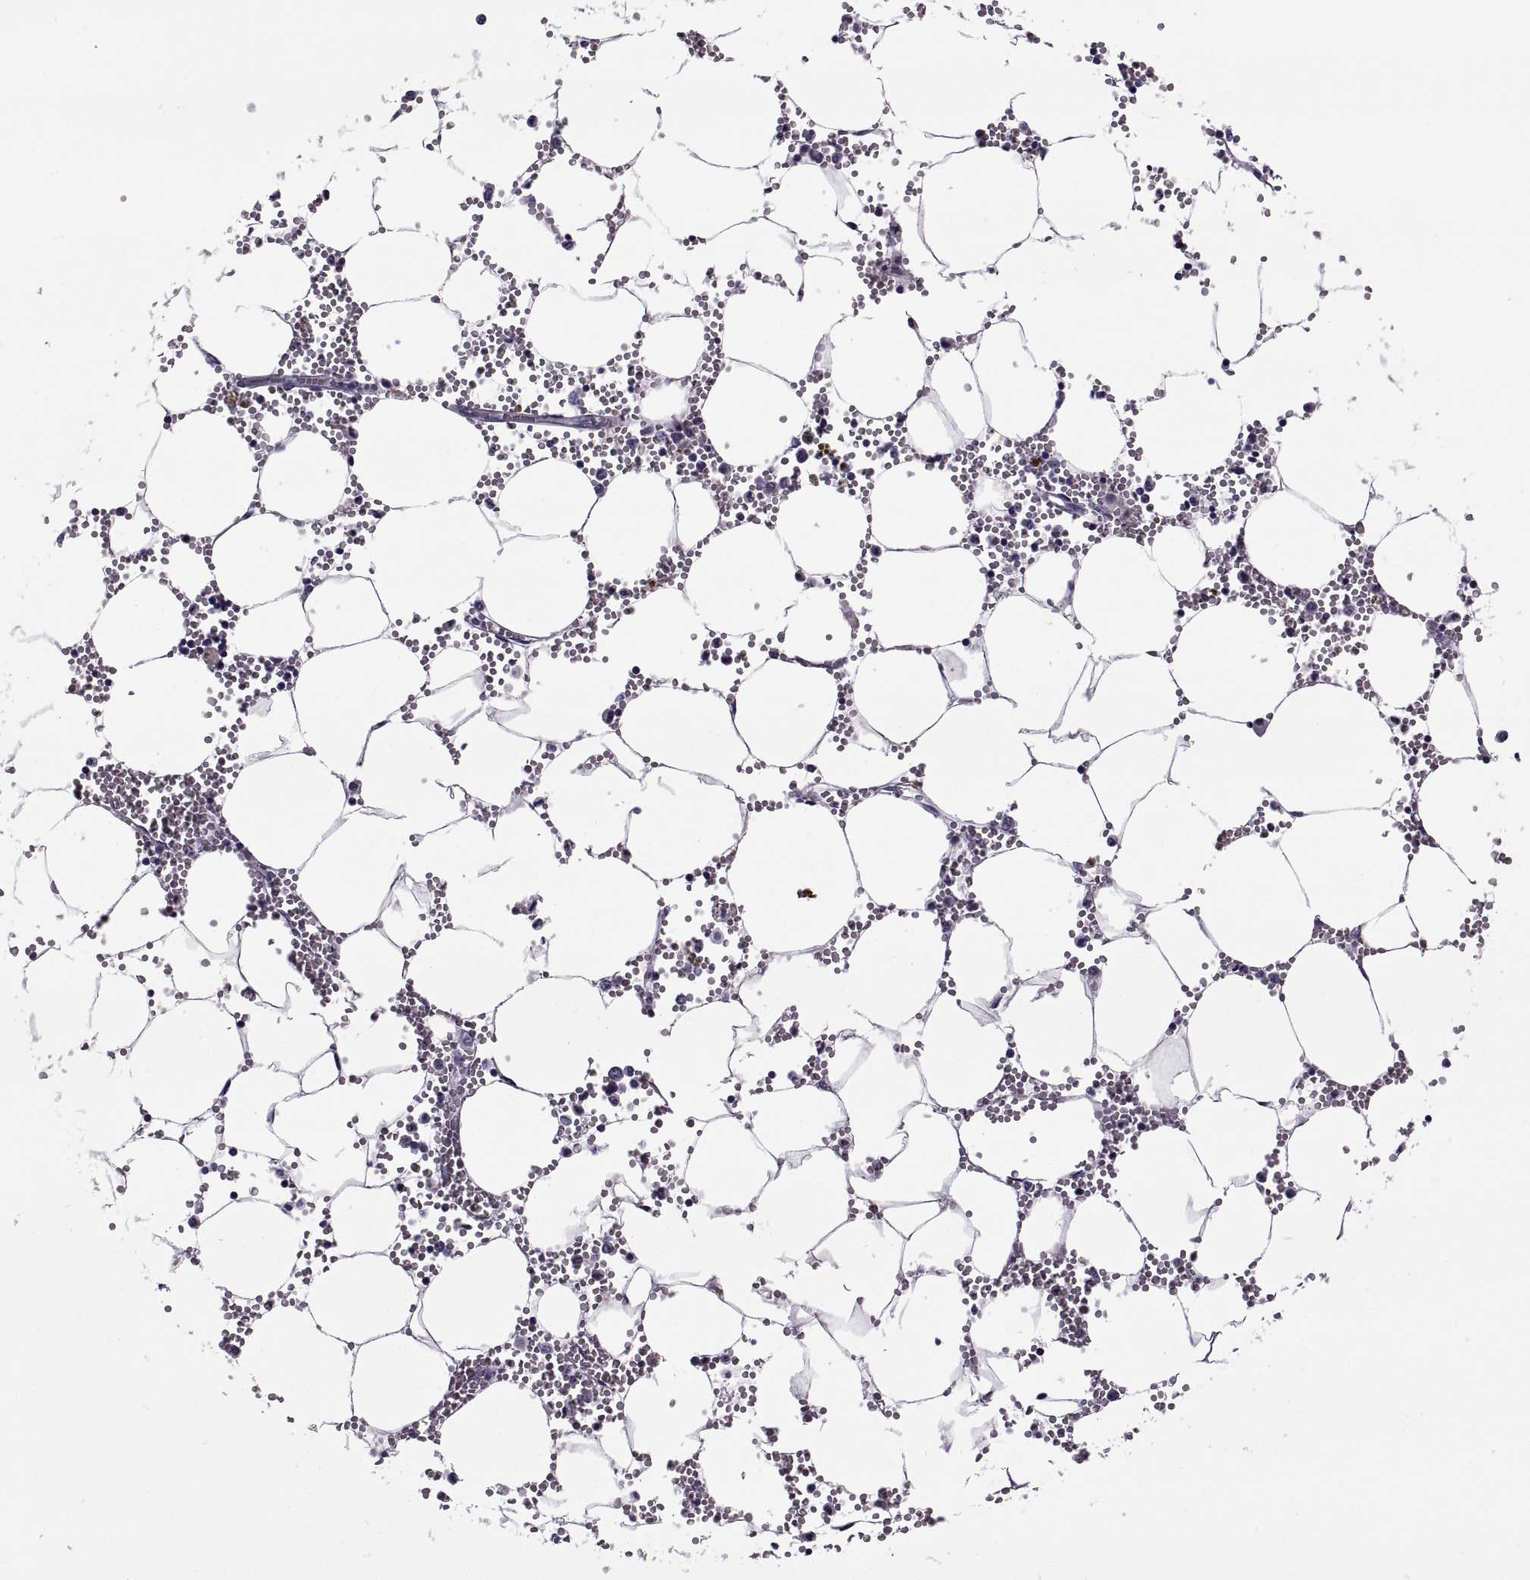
{"staining": {"intensity": "negative", "quantity": "none", "location": "none"}, "tissue": "bone marrow", "cell_type": "Hematopoietic cells", "image_type": "normal", "snomed": [{"axis": "morphology", "description": "Normal tissue, NOS"}, {"axis": "topography", "description": "Bone marrow"}], "caption": "IHC of benign human bone marrow demonstrates no expression in hematopoietic cells.", "gene": "MAGEB1", "patient": {"sex": "male", "age": 54}}